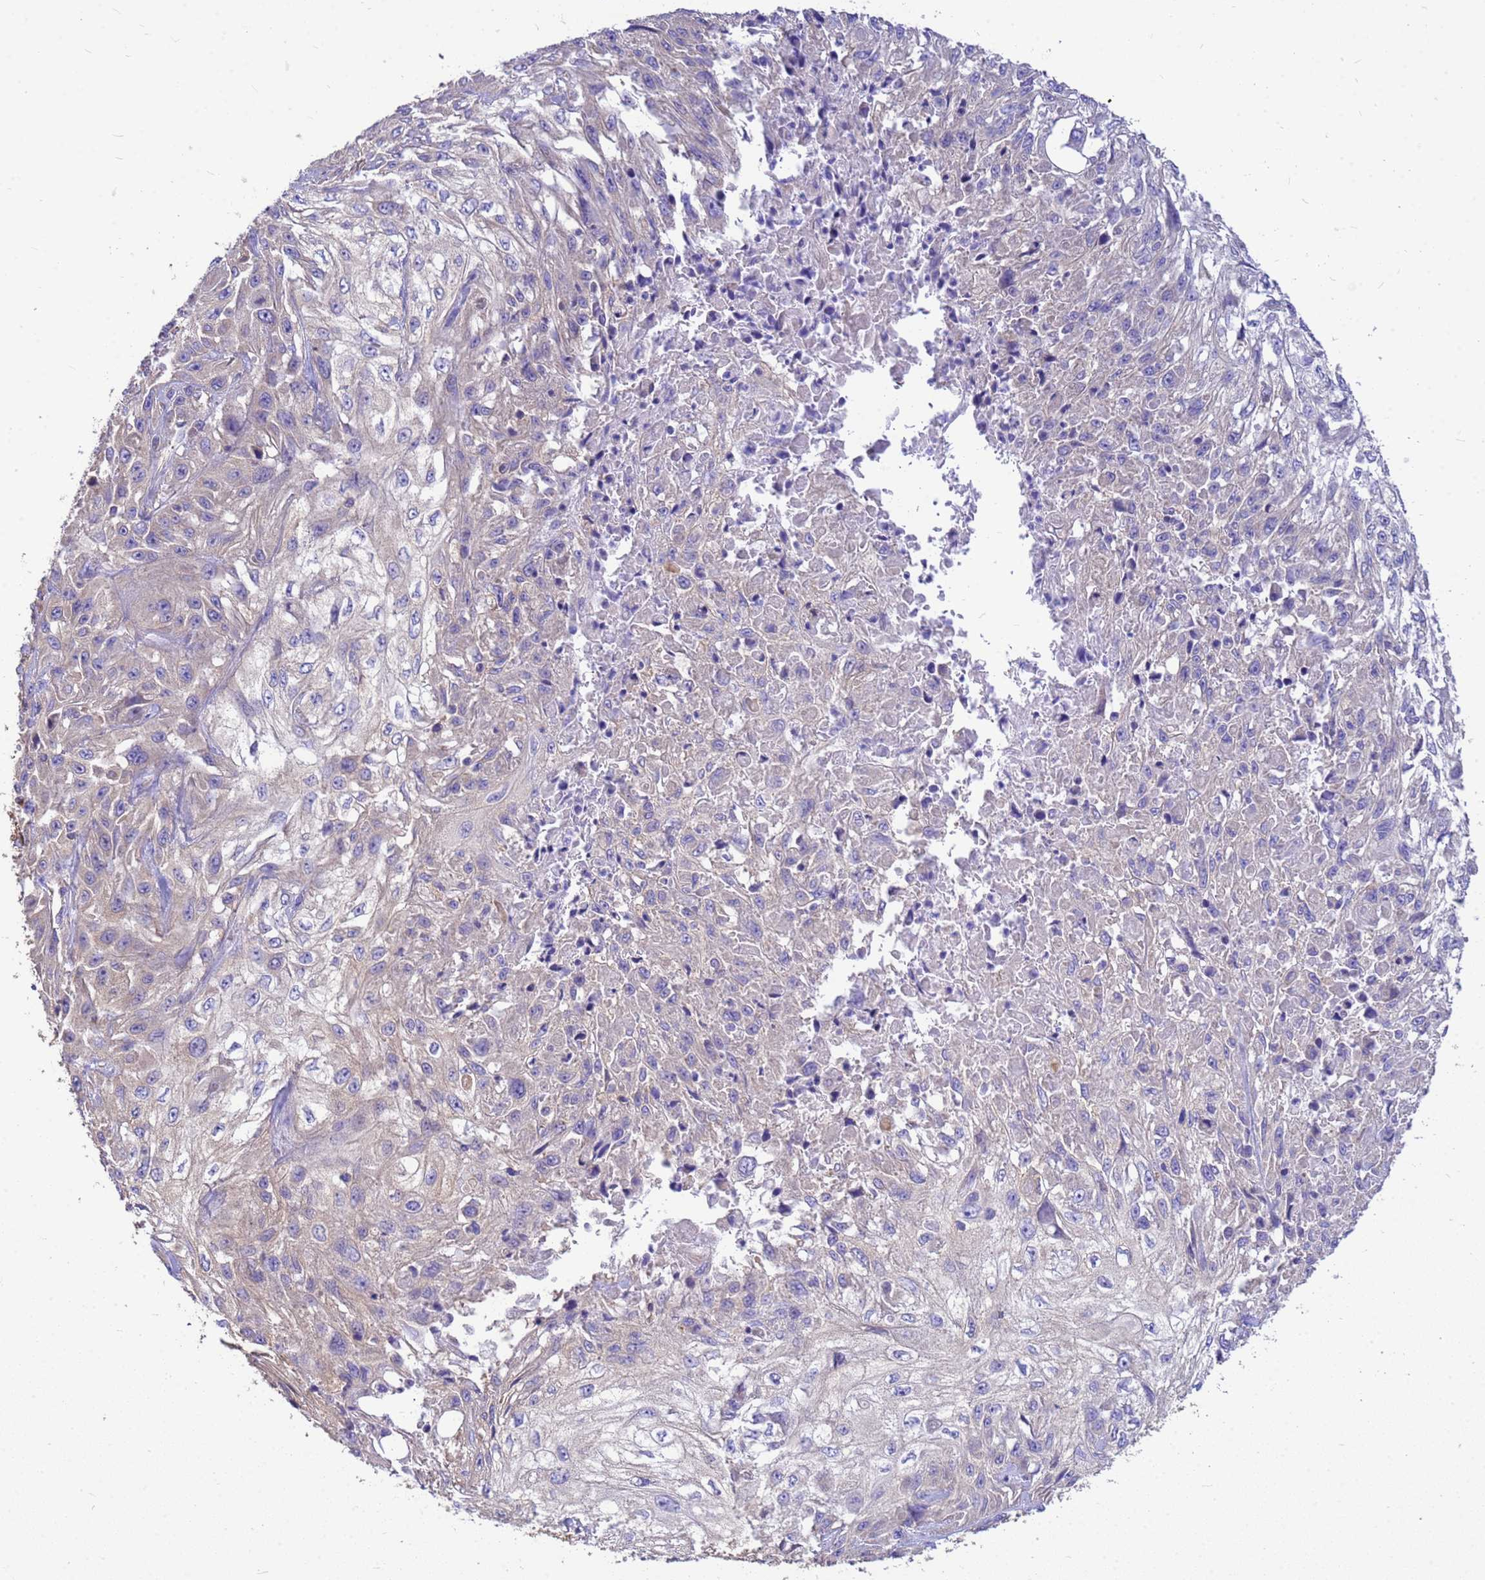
{"staining": {"intensity": "negative", "quantity": "none", "location": "none"}, "tissue": "skin cancer", "cell_type": "Tumor cells", "image_type": "cancer", "snomed": [{"axis": "morphology", "description": "Squamous cell carcinoma, NOS"}, {"axis": "morphology", "description": "Squamous cell carcinoma, metastatic, NOS"}, {"axis": "topography", "description": "Skin"}, {"axis": "topography", "description": "Lymph node"}], "caption": "Immunohistochemistry of squamous cell carcinoma (skin) shows no staining in tumor cells.", "gene": "TUBB1", "patient": {"sex": "male", "age": 75}}